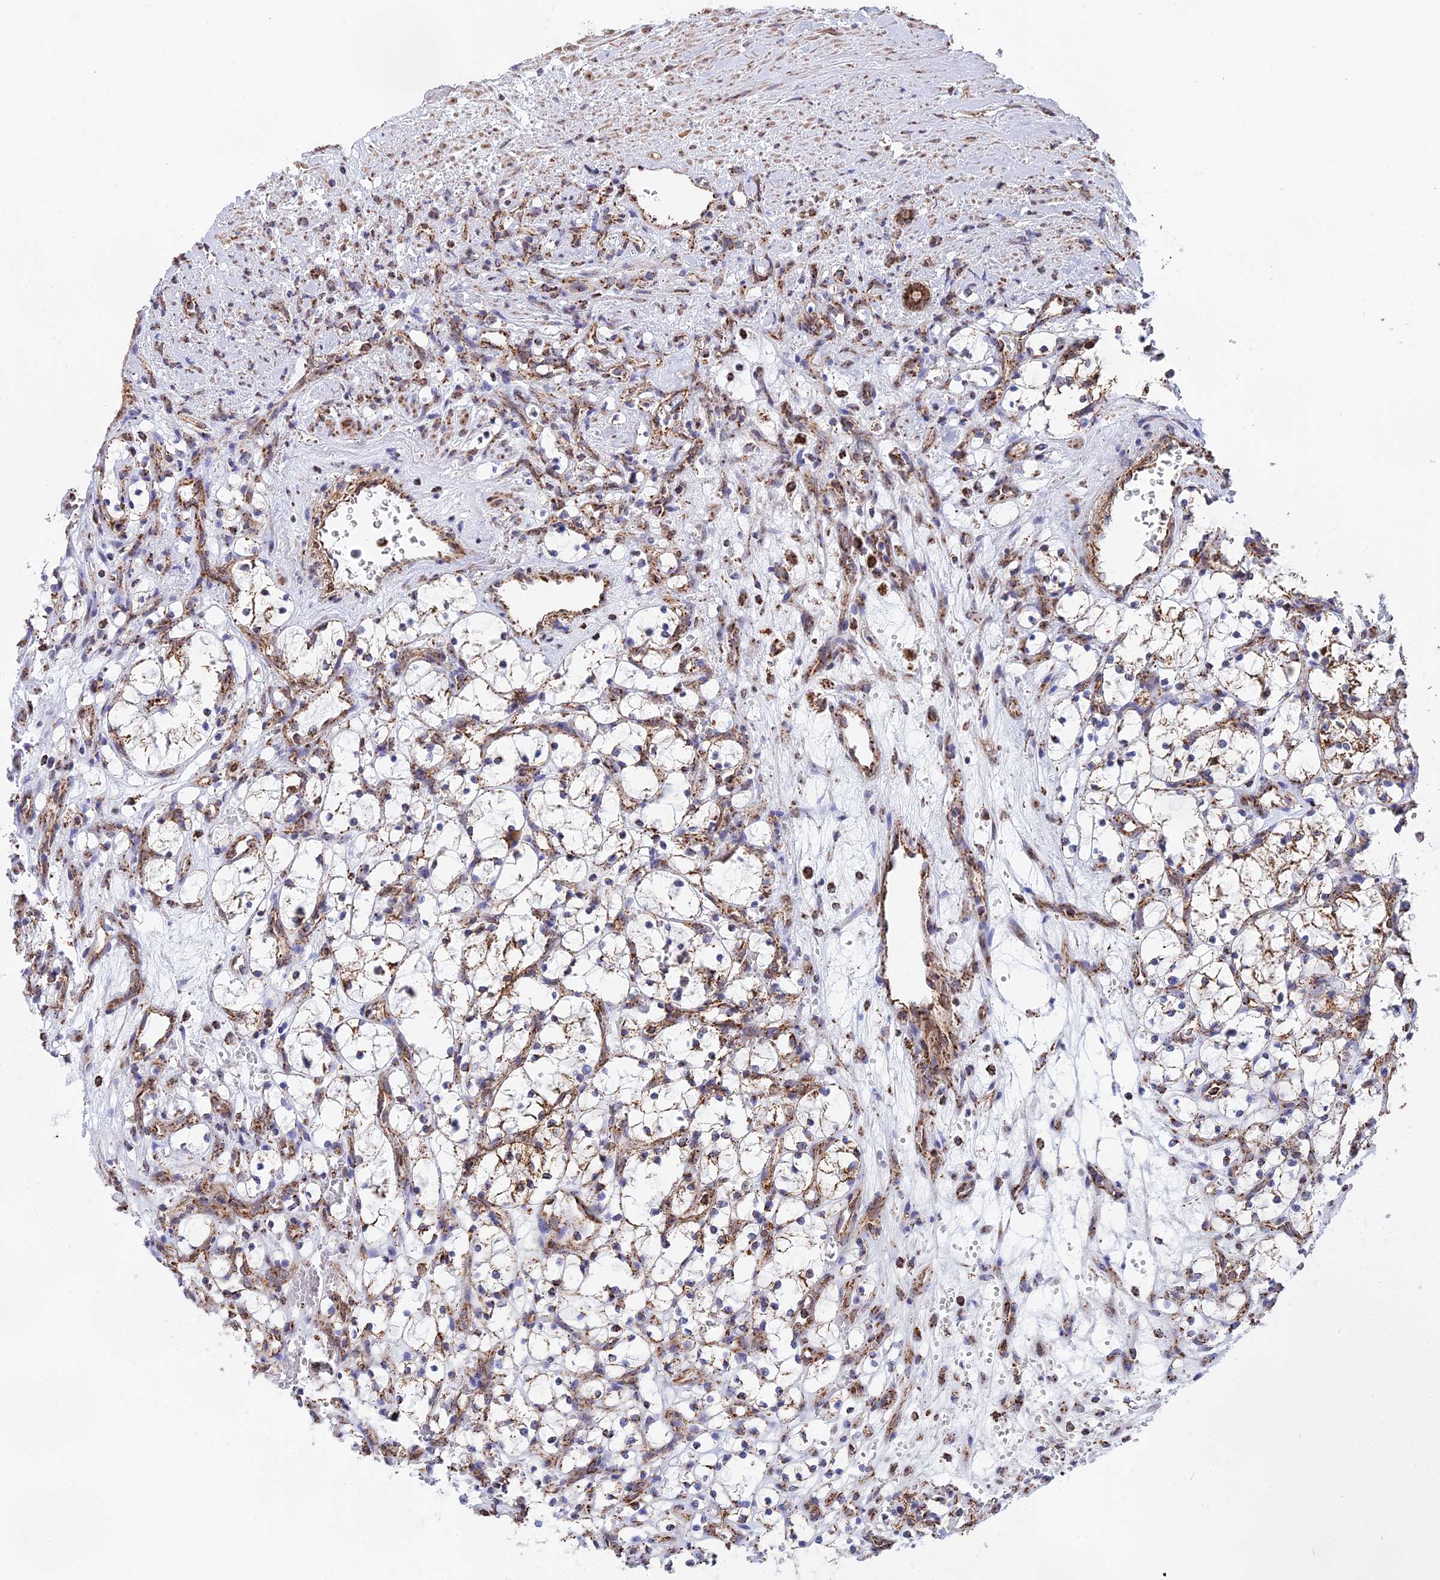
{"staining": {"intensity": "moderate", "quantity": ">75%", "location": "cytoplasmic/membranous"}, "tissue": "renal cancer", "cell_type": "Tumor cells", "image_type": "cancer", "snomed": [{"axis": "morphology", "description": "Adenocarcinoma, NOS"}, {"axis": "topography", "description": "Kidney"}], "caption": "A brown stain shows moderate cytoplasmic/membranous positivity of a protein in human renal cancer tumor cells.", "gene": "CDC16", "patient": {"sex": "female", "age": 69}}